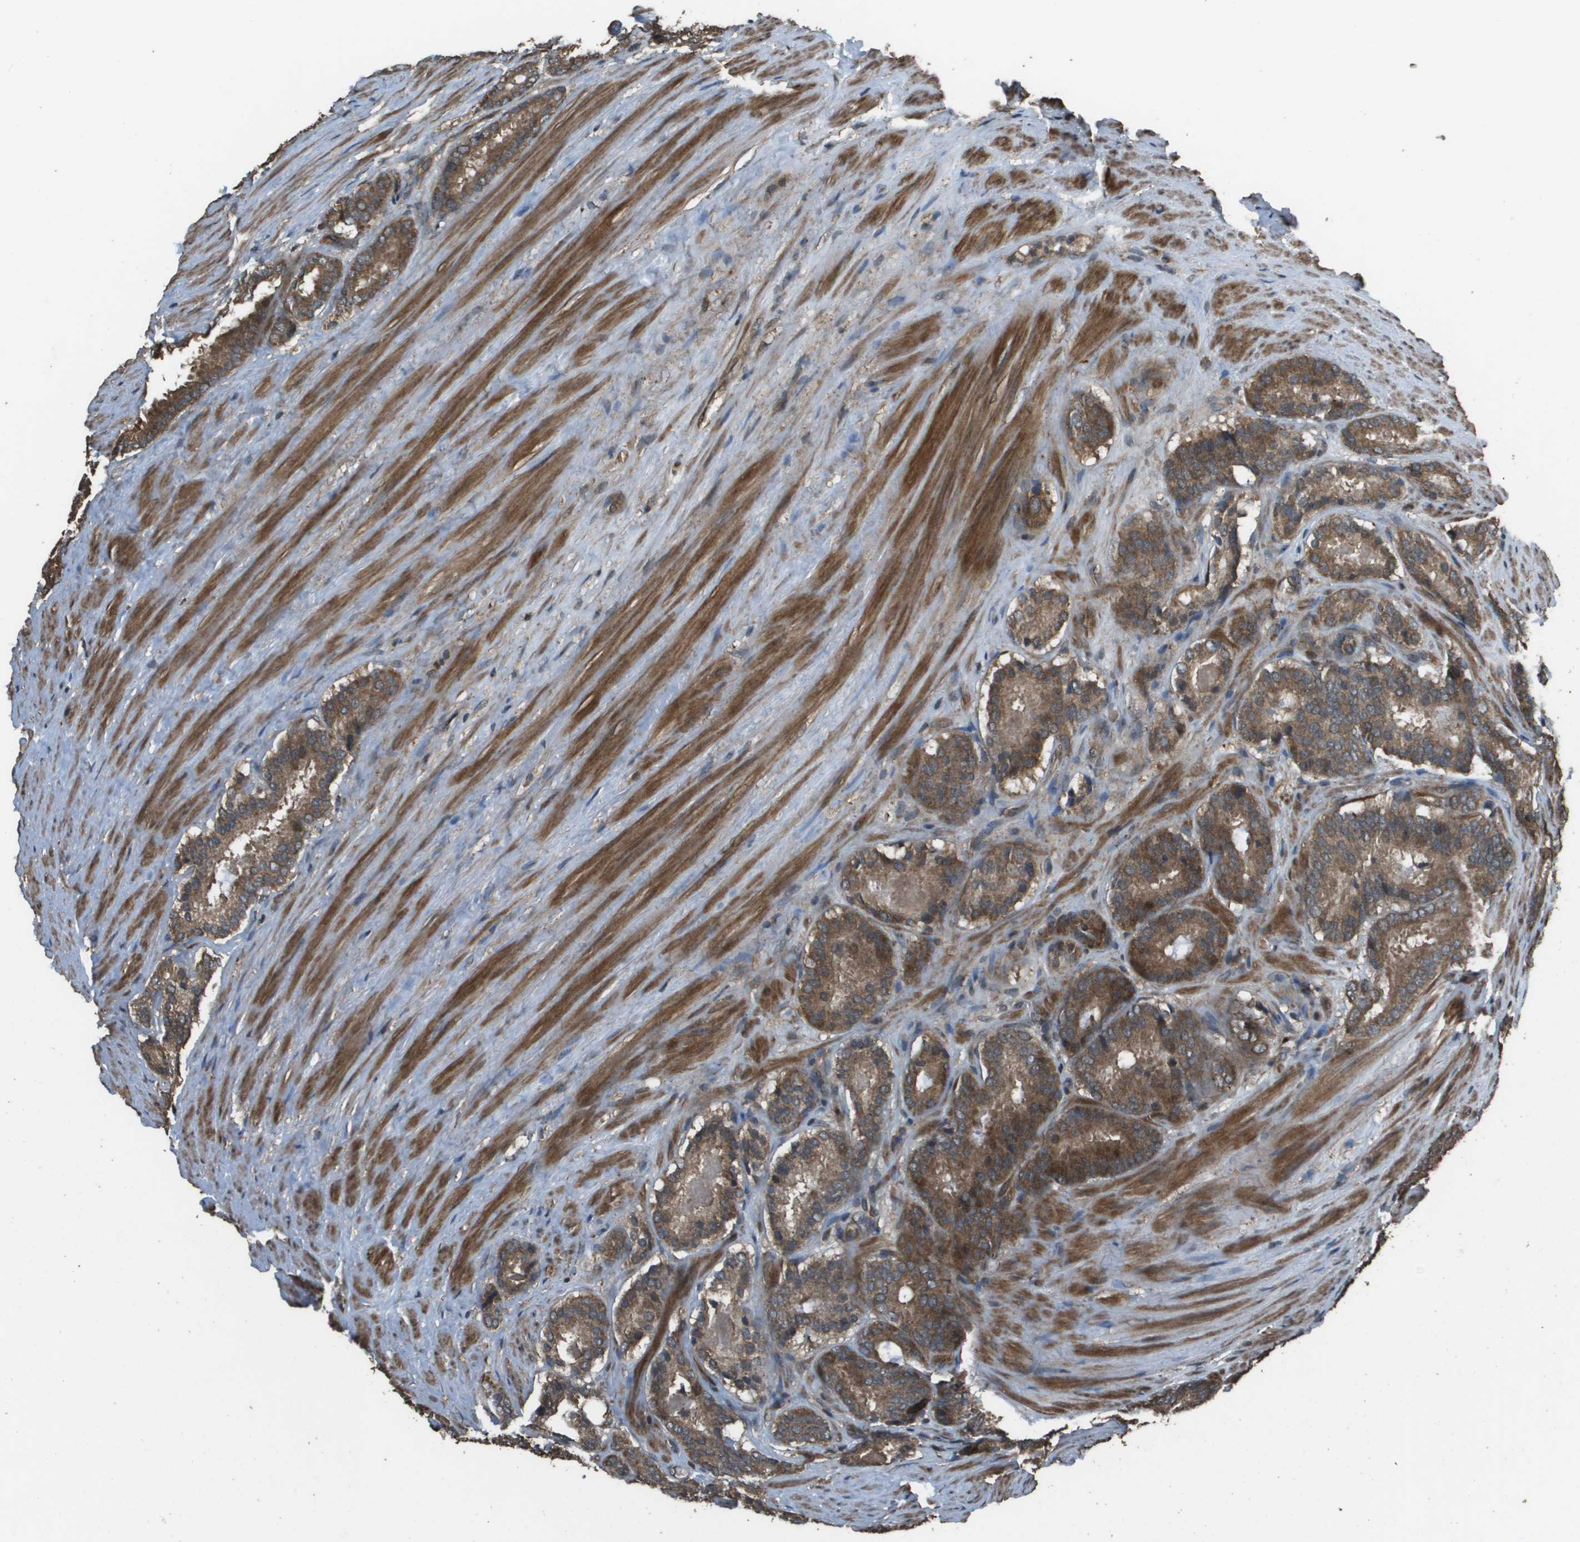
{"staining": {"intensity": "moderate", "quantity": ">75%", "location": "cytoplasmic/membranous"}, "tissue": "prostate cancer", "cell_type": "Tumor cells", "image_type": "cancer", "snomed": [{"axis": "morphology", "description": "Adenocarcinoma, Low grade"}, {"axis": "topography", "description": "Prostate"}], "caption": "Adenocarcinoma (low-grade) (prostate) tissue shows moderate cytoplasmic/membranous positivity in about >75% of tumor cells, visualized by immunohistochemistry. Nuclei are stained in blue.", "gene": "FIG4", "patient": {"sex": "male", "age": 69}}